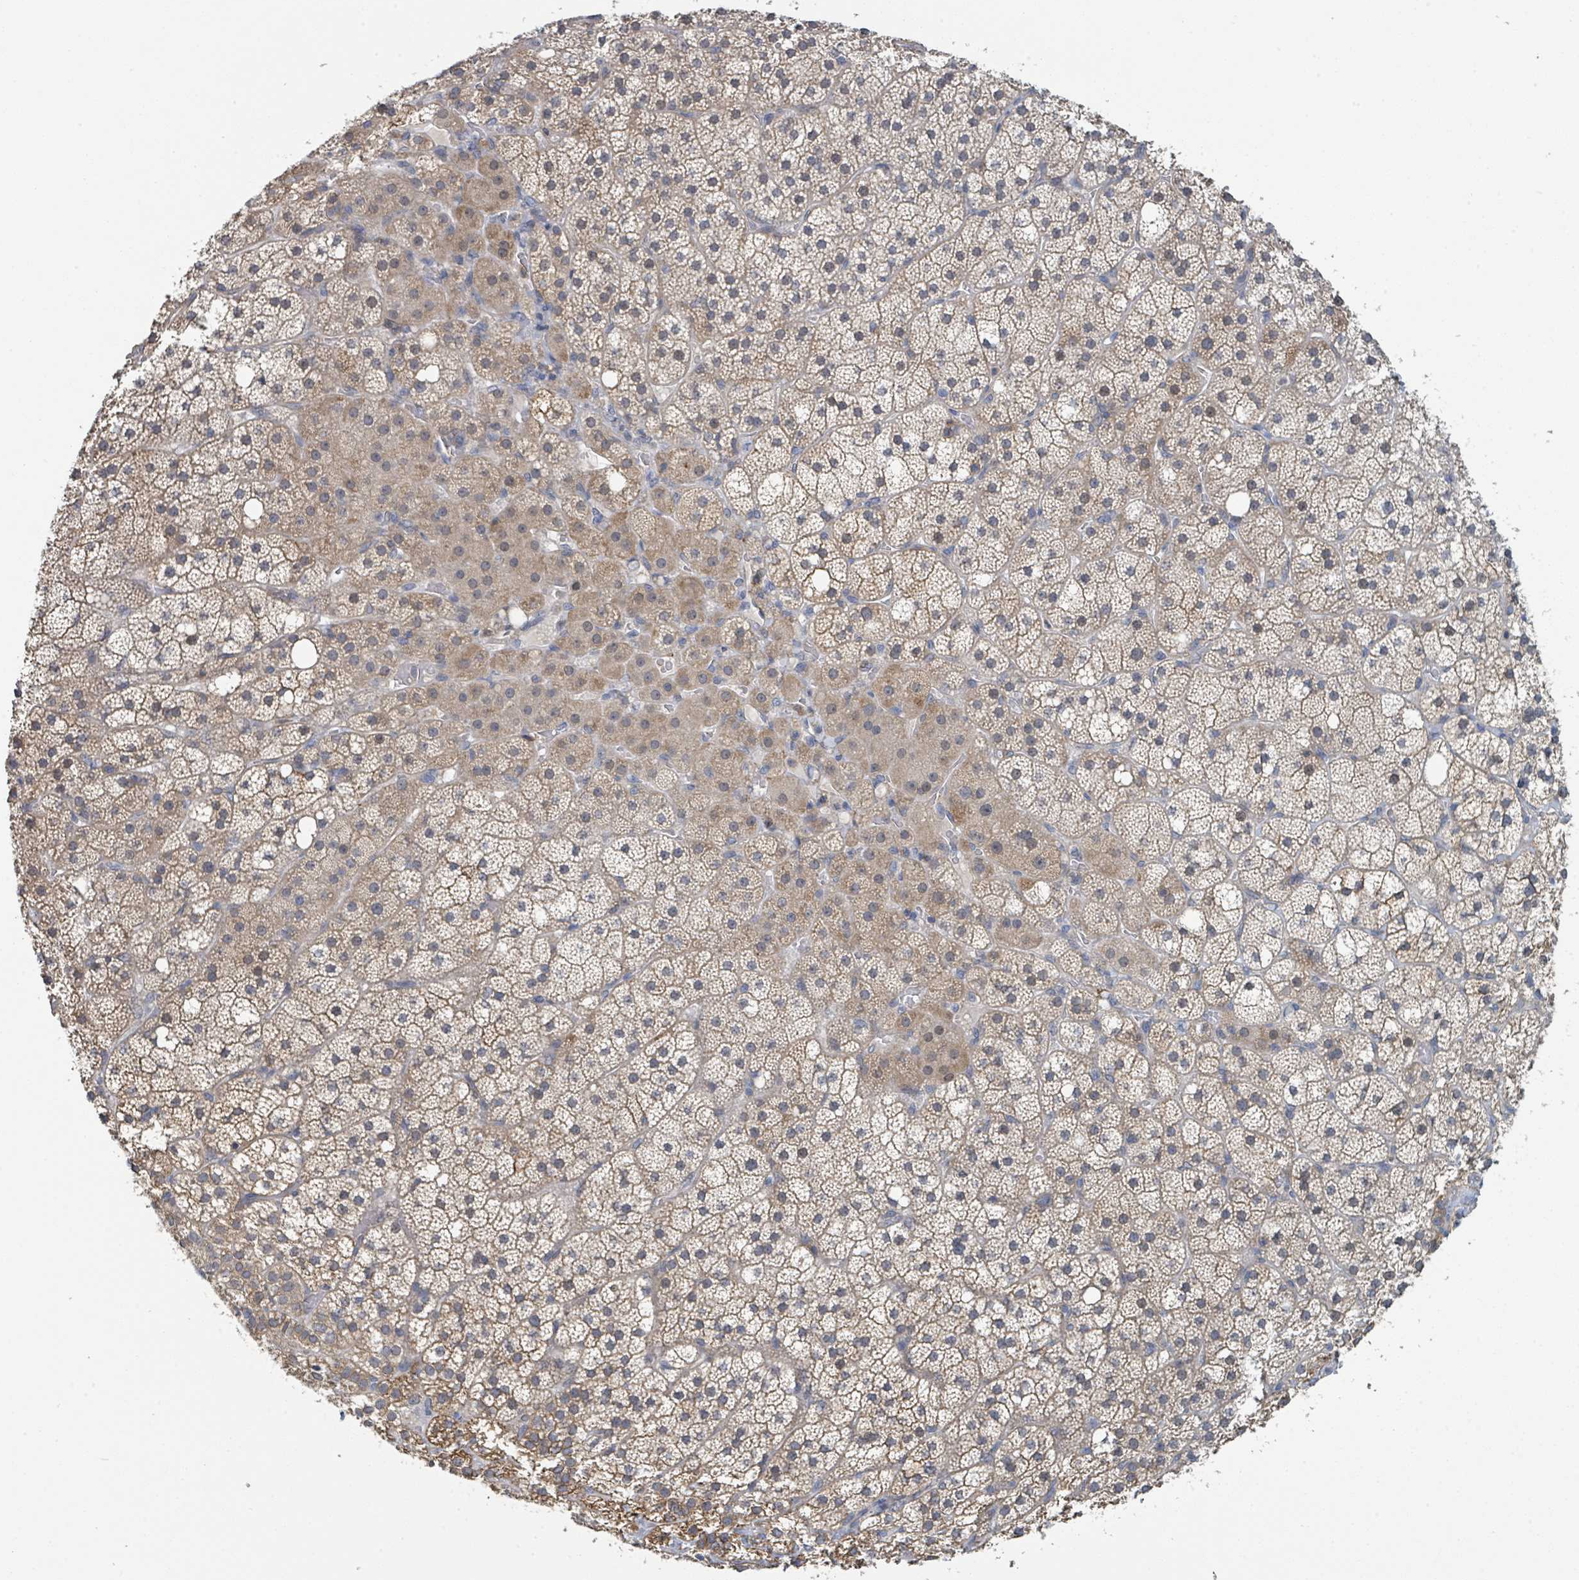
{"staining": {"intensity": "moderate", "quantity": "25%-75%", "location": "cytoplasmic/membranous"}, "tissue": "adrenal gland", "cell_type": "Glandular cells", "image_type": "normal", "snomed": [{"axis": "morphology", "description": "Normal tissue, NOS"}, {"axis": "topography", "description": "Adrenal gland"}], "caption": "Adrenal gland stained with DAB immunohistochemistry (IHC) exhibits medium levels of moderate cytoplasmic/membranous expression in approximately 25%-75% of glandular cells. (Brightfield microscopy of DAB IHC at high magnification).", "gene": "LRRC42", "patient": {"sex": "male", "age": 53}}